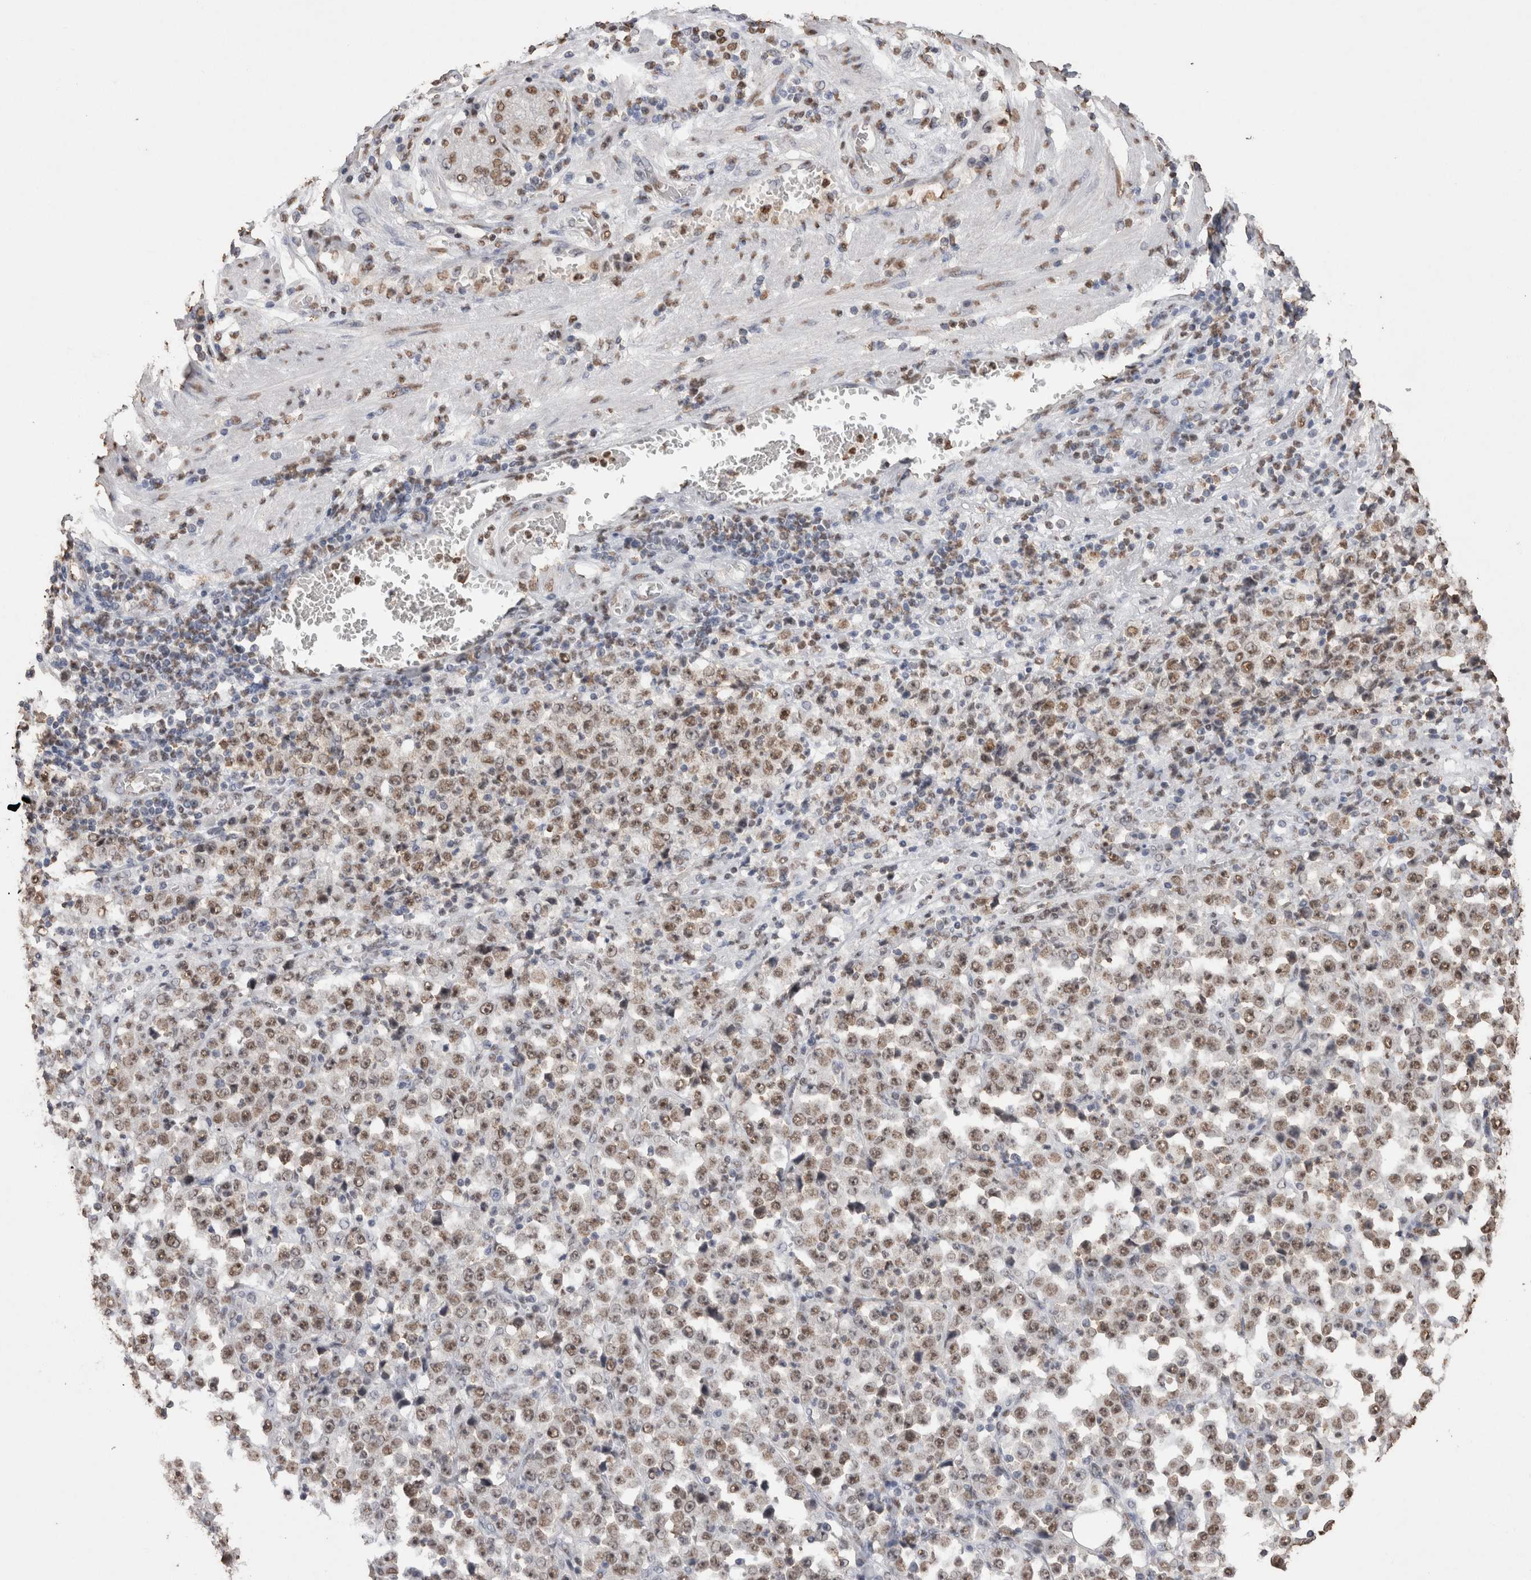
{"staining": {"intensity": "moderate", "quantity": ">75%", "location": "nuclear"}, "tissue": "stomach cancer", "cell_type": "Tumor cells", "image_type": "cancer", "snomed": [{"axis": "morphology", "description": "Normal tissue, NOS"}, {"axis": "morphology", "description": "Adenocarcinoma, NOS"}, {"axis": "topography", "description": "Stomach, upper"}, {"axis": "topography", "description": "Stomach"}], "caption": "Stomach cancer was stained to show a protein in brown. There is medium levels of moderate nuclear positivity in about >75% of tumor cells.", "gene": "NTHL1", "patient": {"sex": "male", "age": 59}}